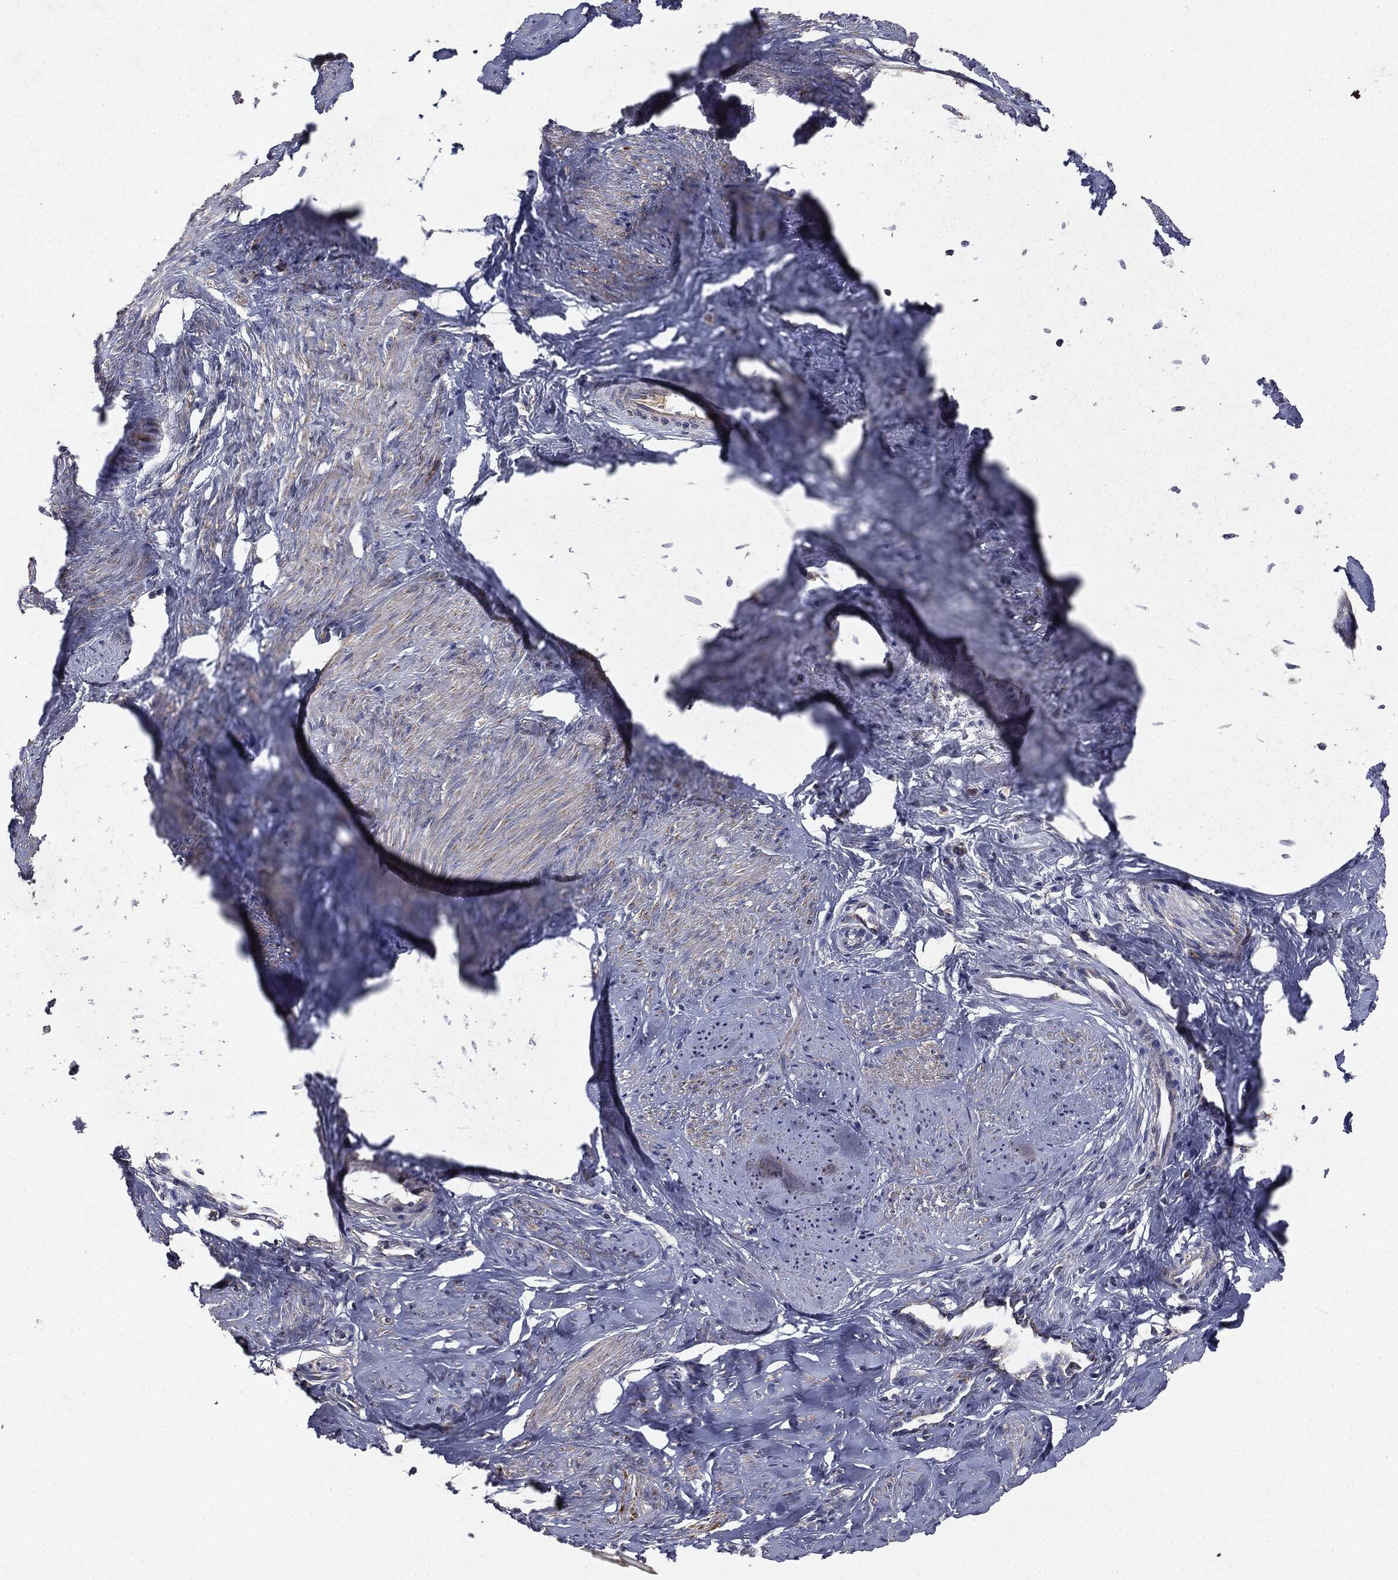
{"staining": {"intensity": "weak", "quantity": "<25%", "location": "cytoplasmic/membranous"}, "tissue": "smooth muscle", "cell_type": "Smooth muscle cells", "image_type": "normal", "snomed": [{"axis": "morphology", "description": "Normal tissue, NOS"}, {"axis": "topography", "description": "Smooth muscle"}], "caption": "This is a histopathology image of IHC staining of unremarkable smooth muscle, which shows no staining in smooth muscle cells.", "gene": "MAPK6", "patient": {"sex": "female", "age": 48}}